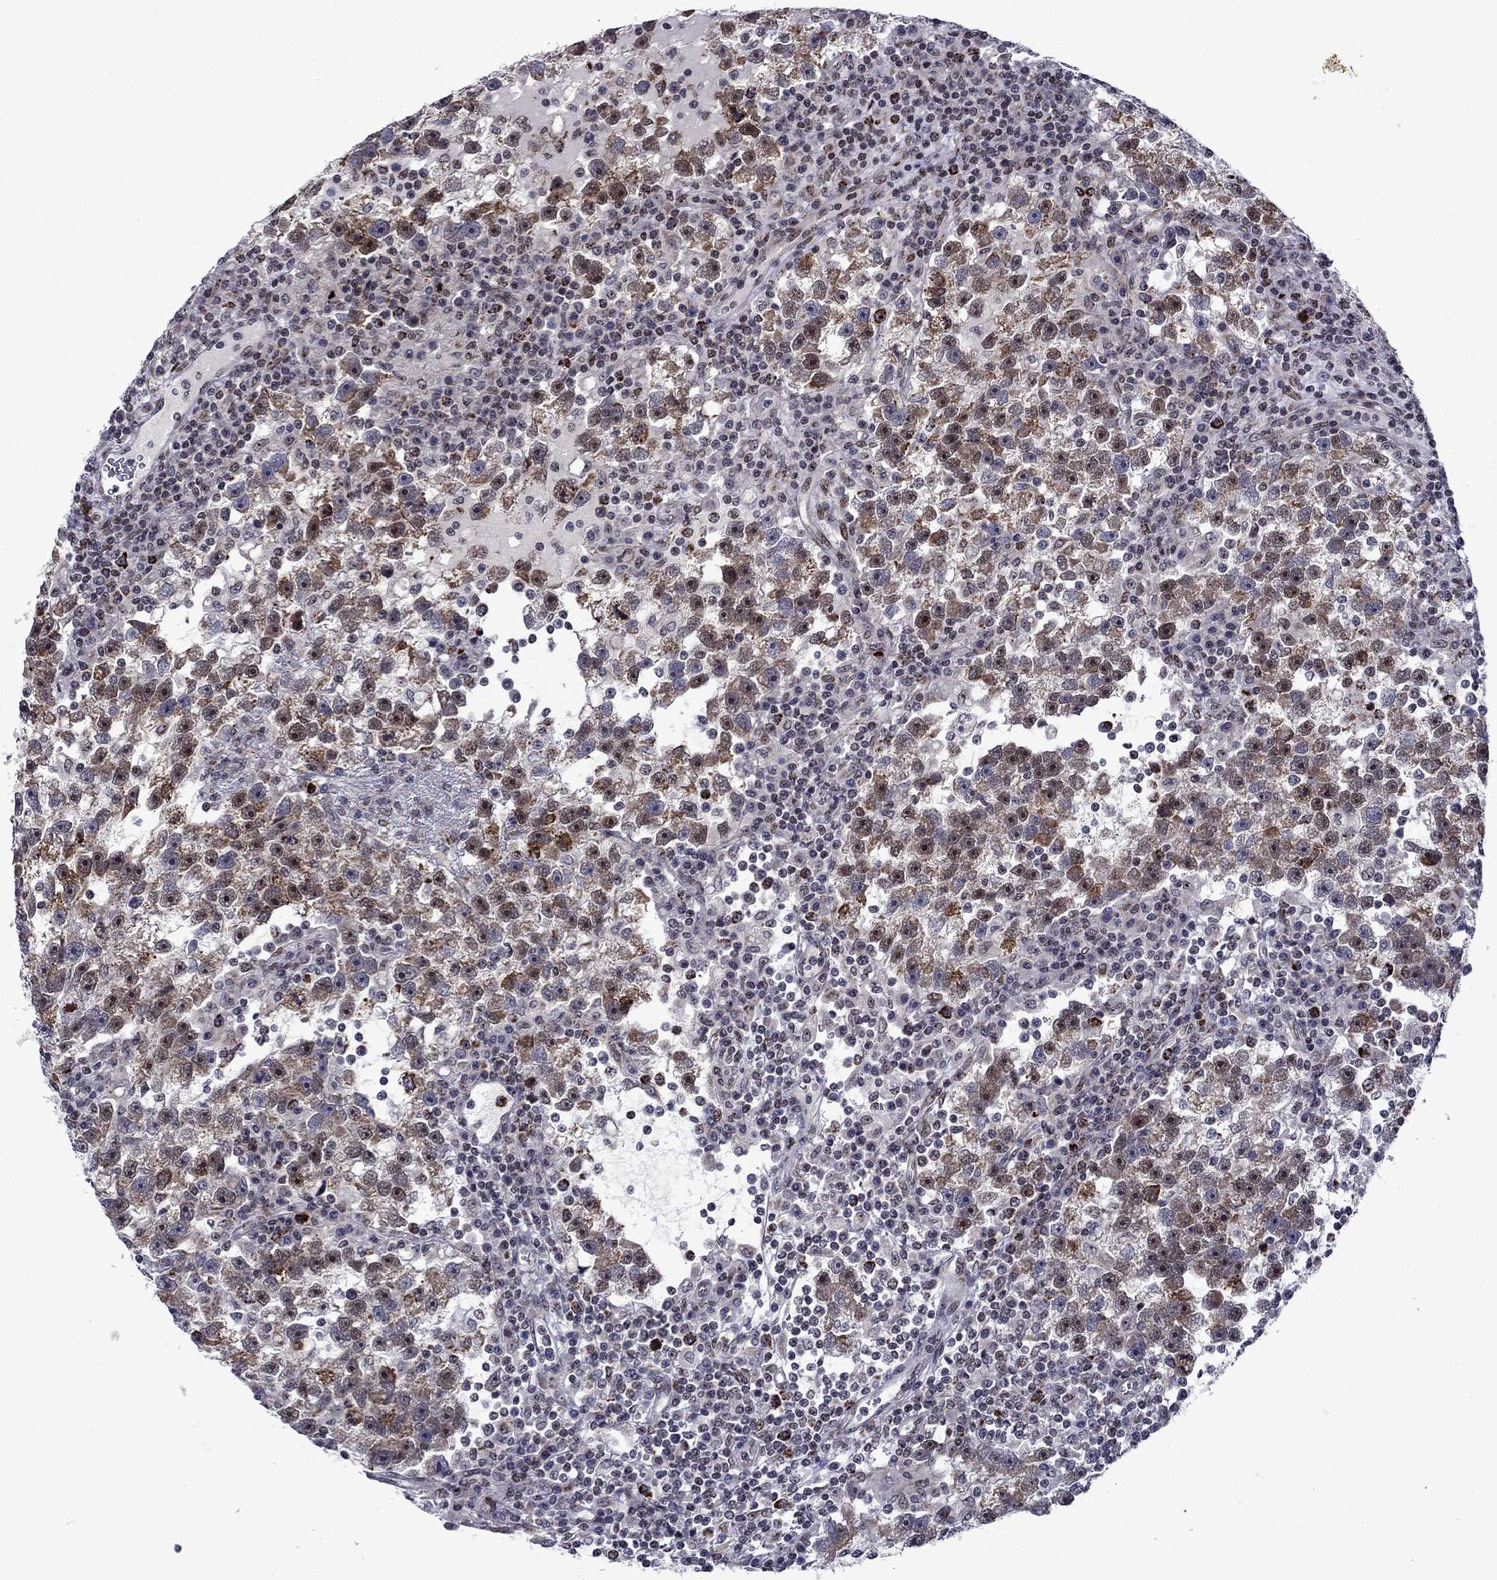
{"staining": {"intensity": "moderate", "quantity": "<25%", "location": "cytoplasmic/membranous"}, "tissue": "testis cancer", "cell_type": "Tumor cells", "image_type": "cancer", "snomed": [{"axis": "morphology", "description": "Seminoma, NOS"}, {"axis": "topography", "description": "Testis"}], "caption": "Tumor cells reveal moderate cytoplasmic/membranous expression in about <25% of cells in testis cancer (seminoma).", "gene": "SURF2", "patient": {"sex": "male", "age": 47}}